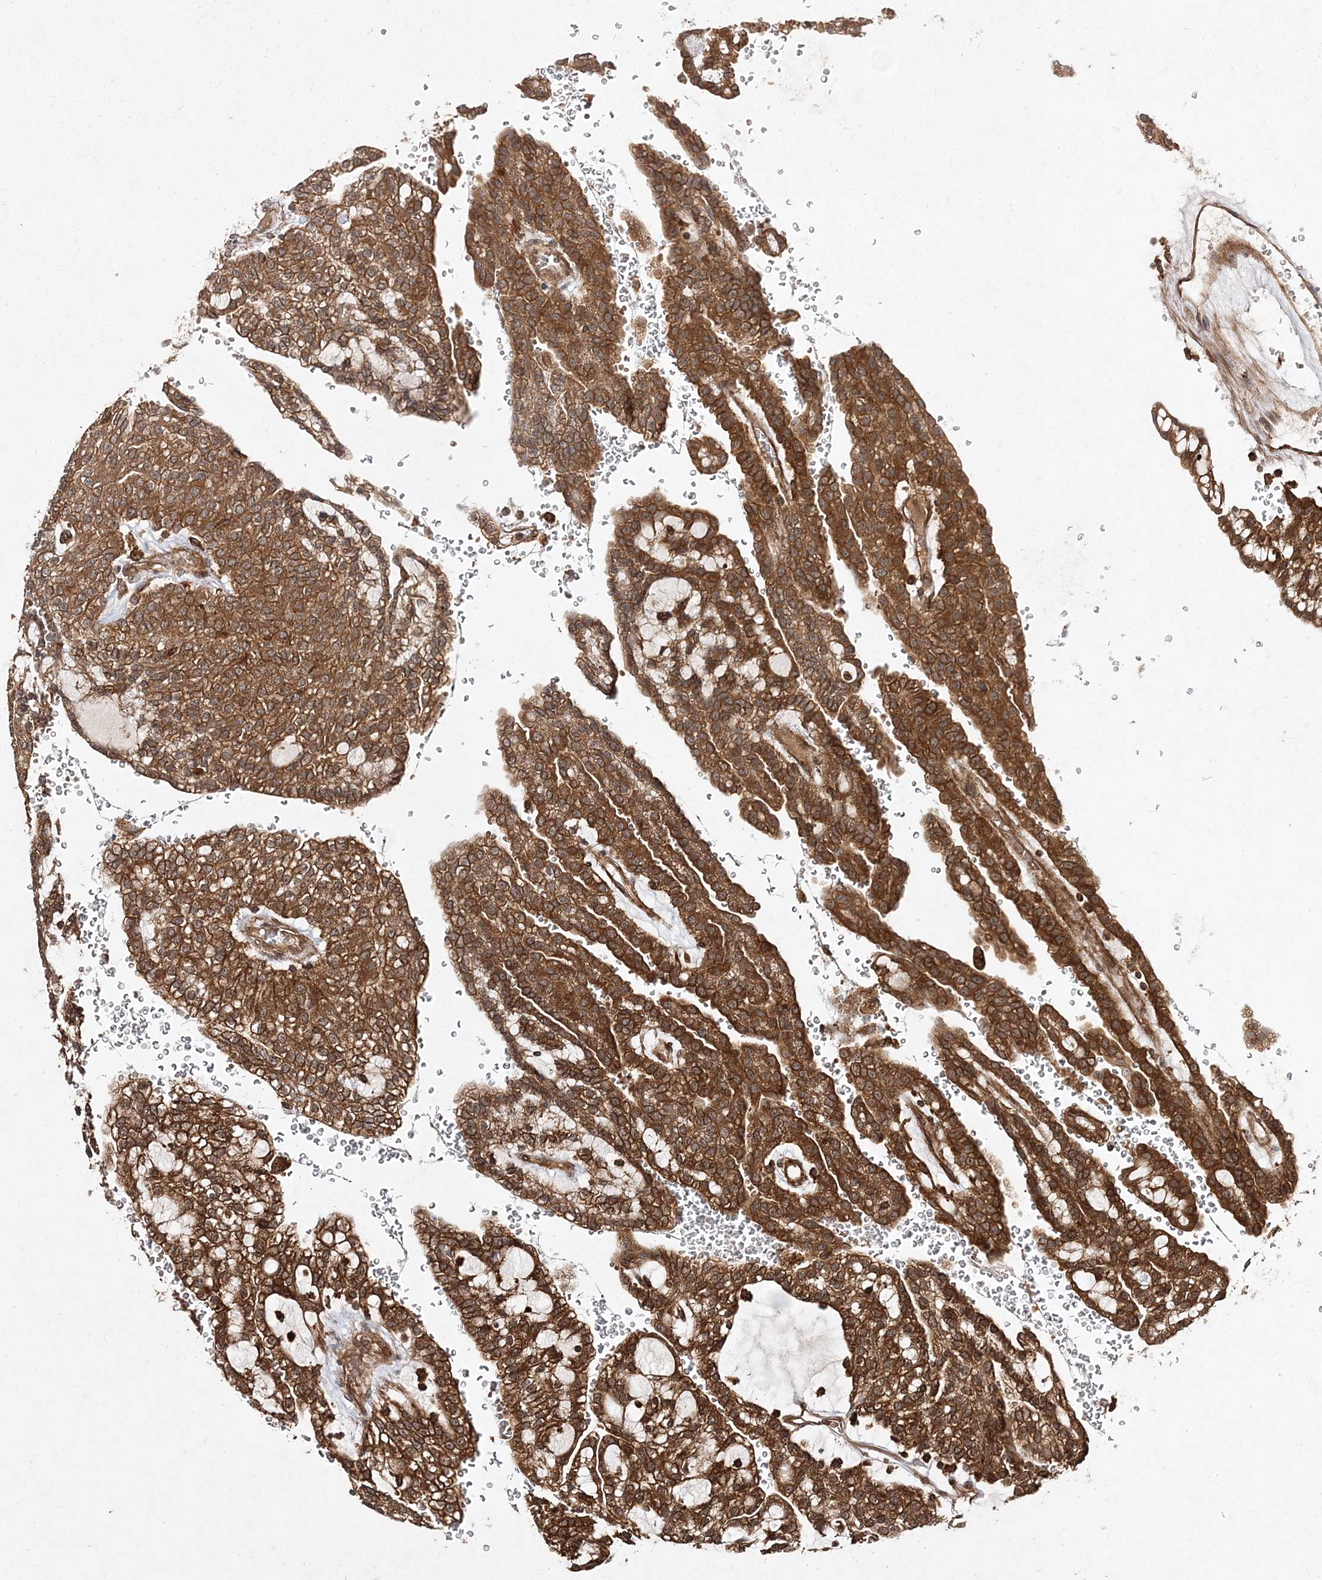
{"staining": {"intensity": "strong", "quantity": ">75%", "location": "cytoplasmic/membranous"}, "tissue": "renal cancer", "cell_type": "Tumor cells", "image_type": "cancer", "snomed": [{"axis": "morphology", "description": "Adenocarcinoma, NOS"}, {"axis": "topography", "description": "Kidney"}], "caption": "Brown immunohistochemical staining in human renal cancer shows strong cytoplasmic/membranous positivity in about >75% of tumor cells.", "gene": "TMEM9B", "patient": {"sex": "male", "age": 63}}